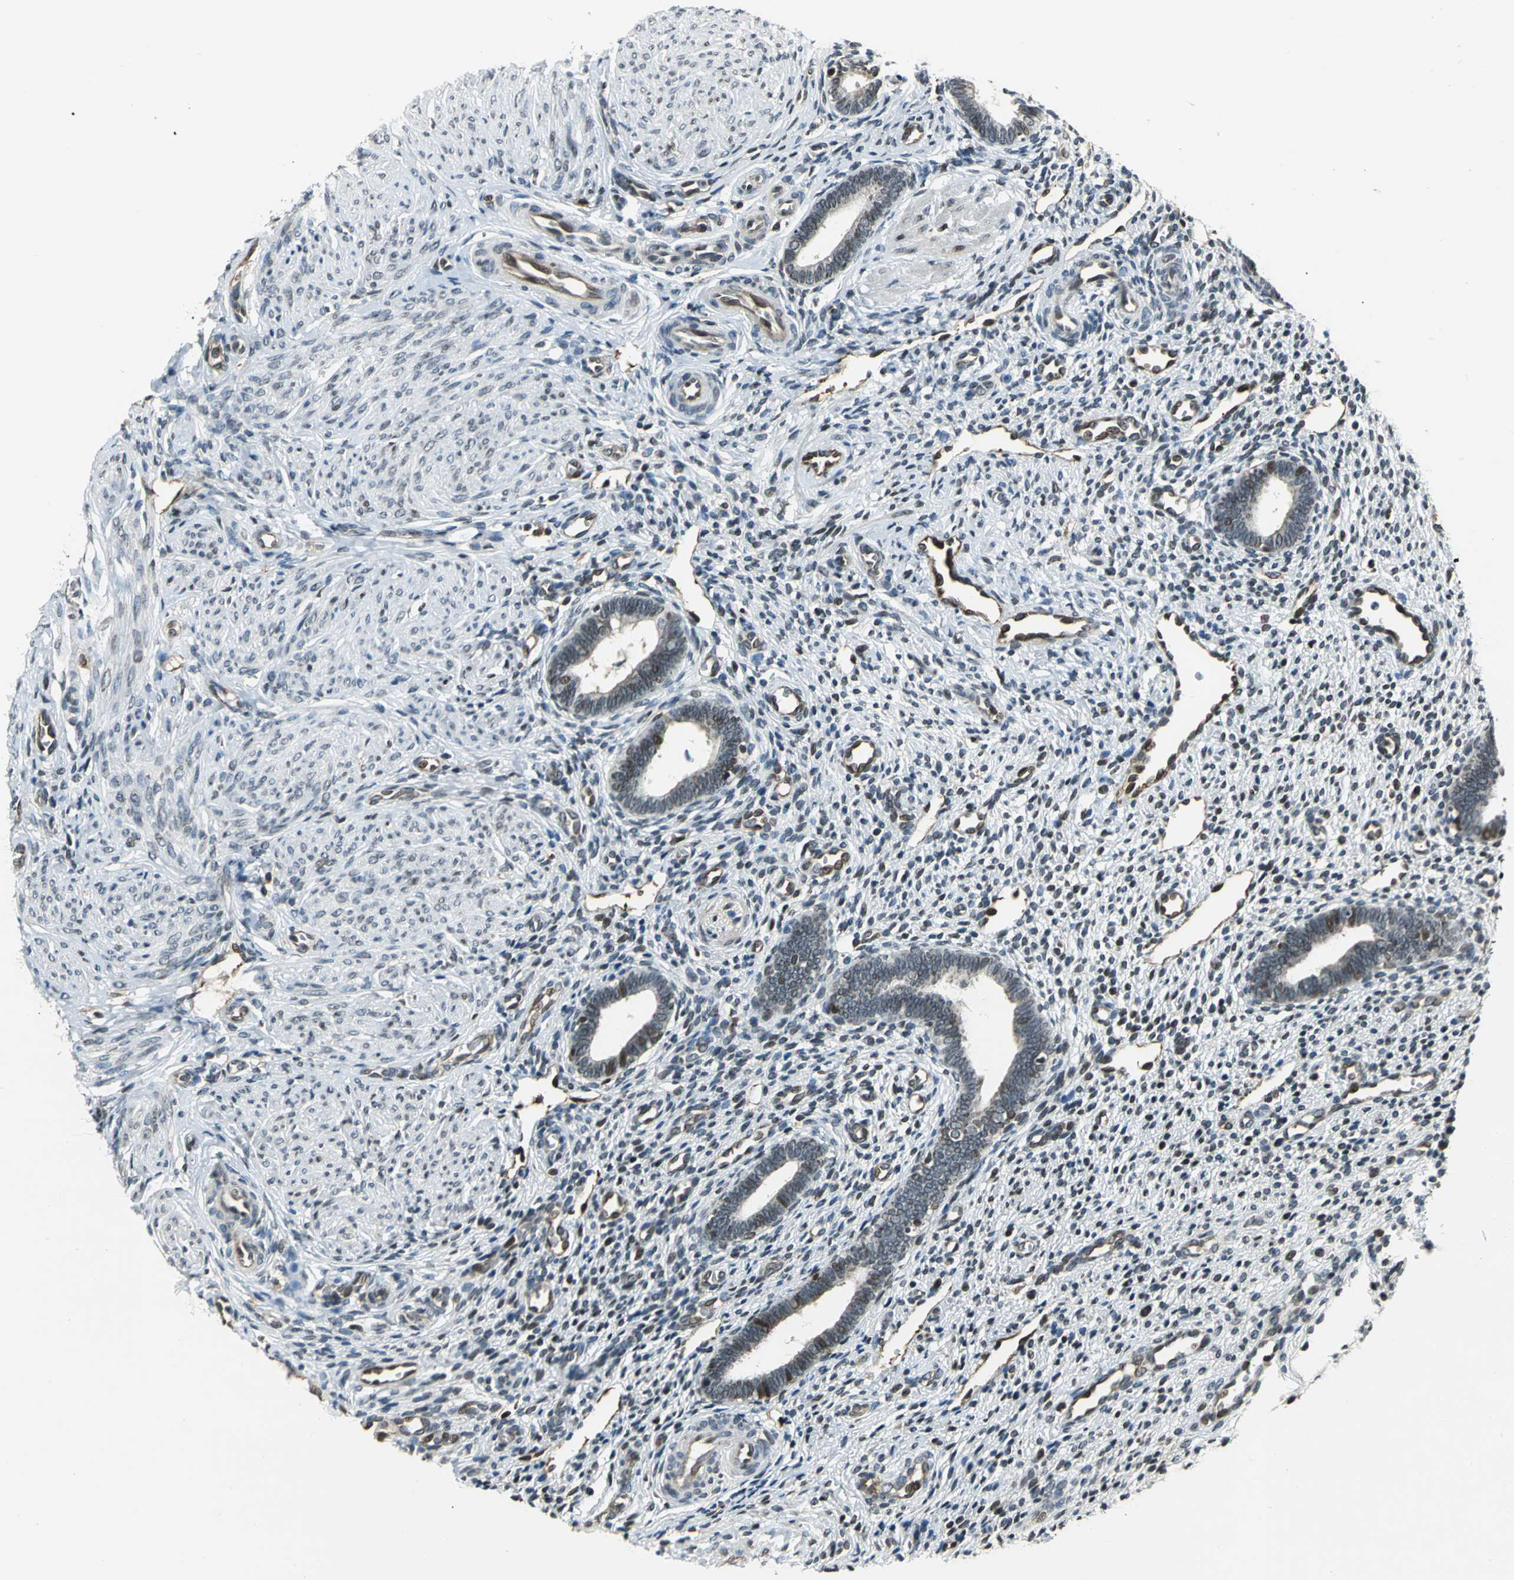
{"staining": {"intensity": "strong", "quantity": "<25%", "location": "nuclear"}, "tissue": "endometrium", "cell_type": "Cells in endometrial stroma", "image_type": "normal", "snomed": [{"axis": "morphology", "description": "Normal tissue, NOS"}, {"axis": "topography", "description": "Endometrium"}], "caption": "The immunohistochemical stain labels strong nuclear positivity in cells in endometrial stroma of benign endometrium.", "gene": "BRIP1", "patient": {"sex": "female", "age": 27}}